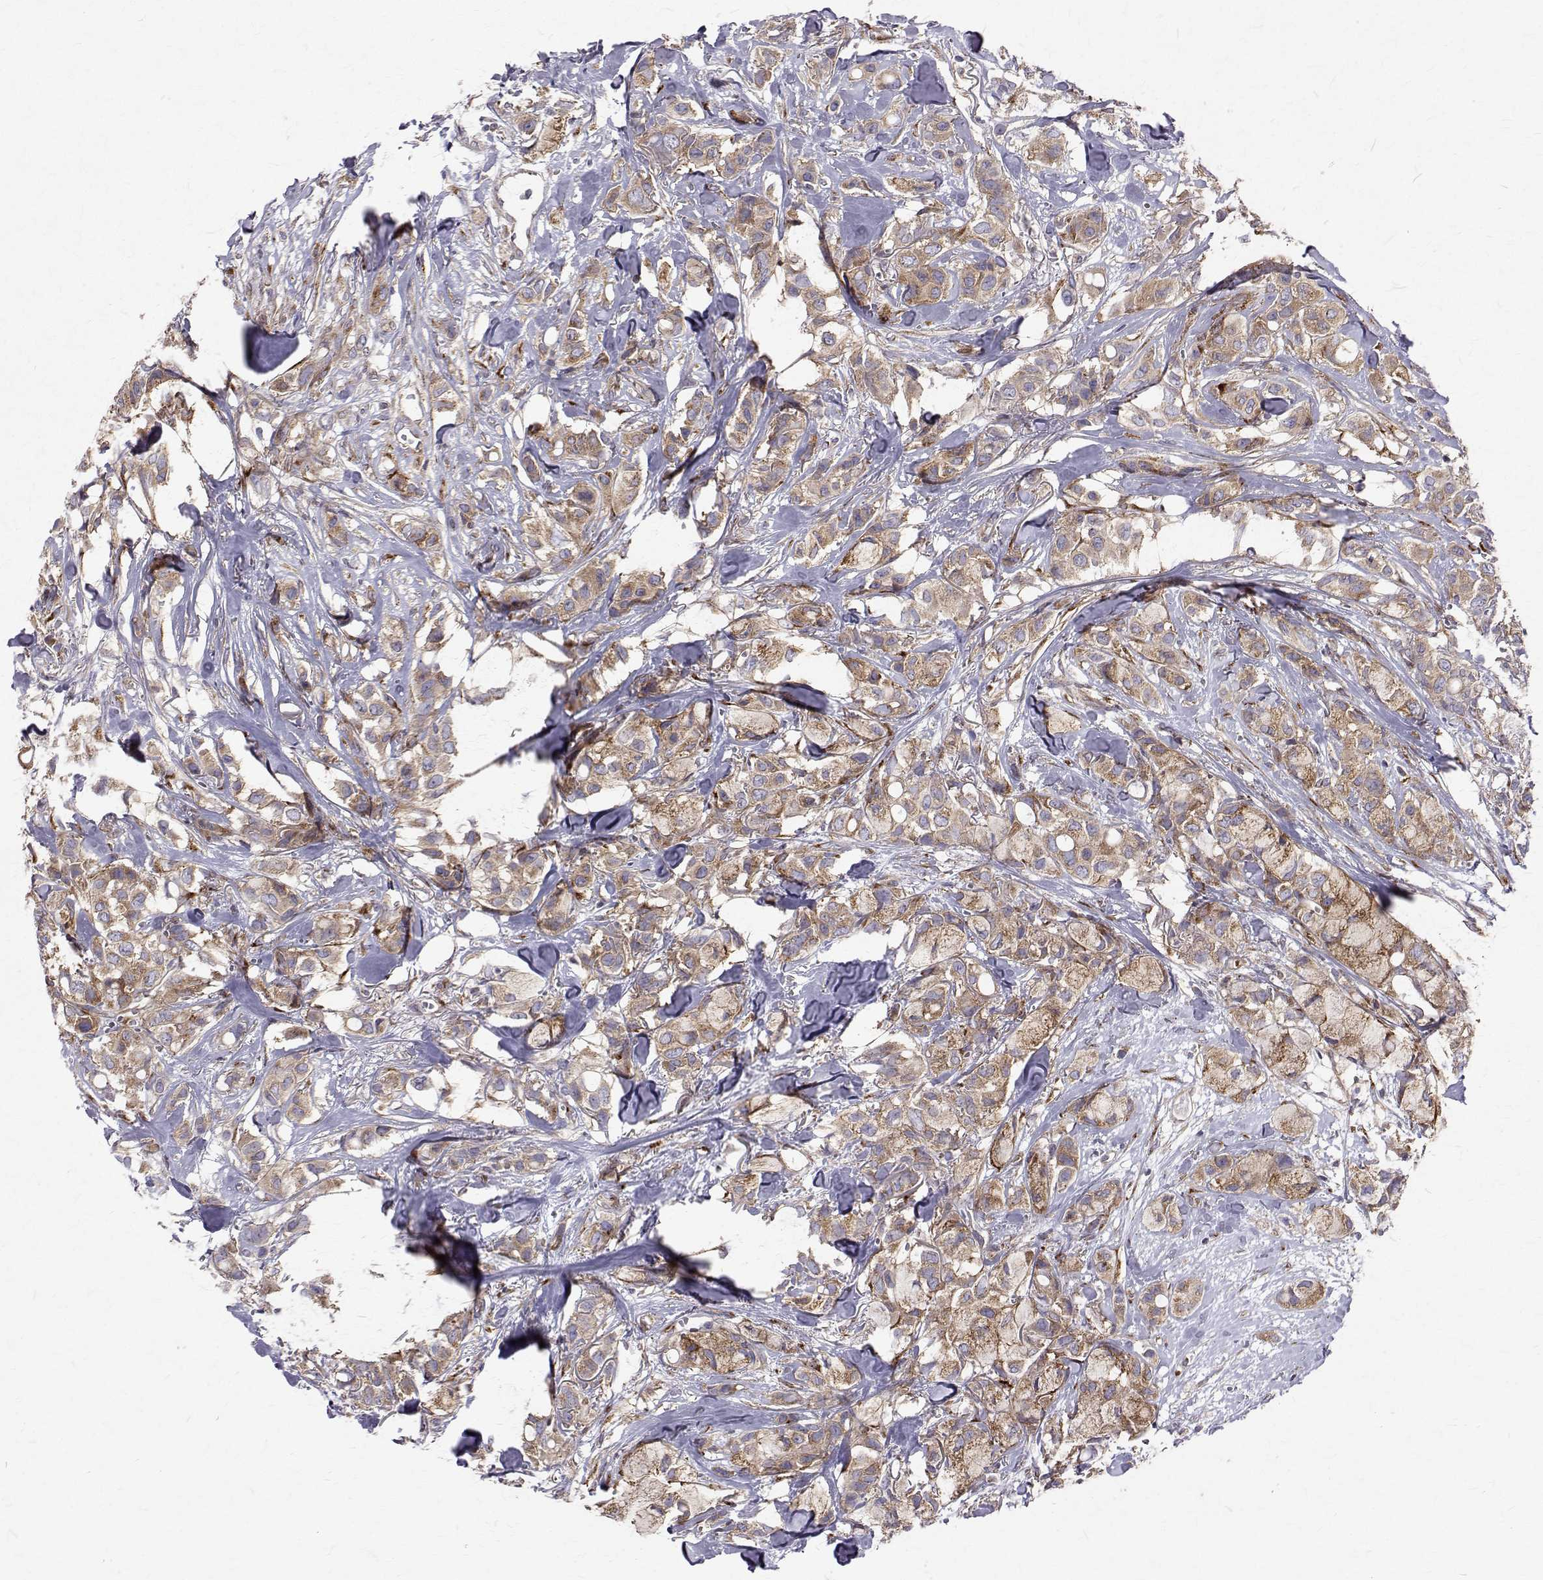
{"staining": {"intensity": "moderate", "quantity": ">75%", "location": "cytoplasmic/membranous"}, "tissue": "breast cancer", "cell_type": "Tumor cells", "image_type": "cancer", "snomed": [{"axis": "morphology", "description": "Duct carcinoma"}, {"axis": "topography", "description": "Breast"}], "caption": "Human breast infiltrating ductal carcinoma stained for a protein (brown) exhibits moderate cytoplasmic/membranous positive expression in about >75% of tumor cells.", "gene": "ARFGAP1", "patient": {"sex": "female", "age": 85}}